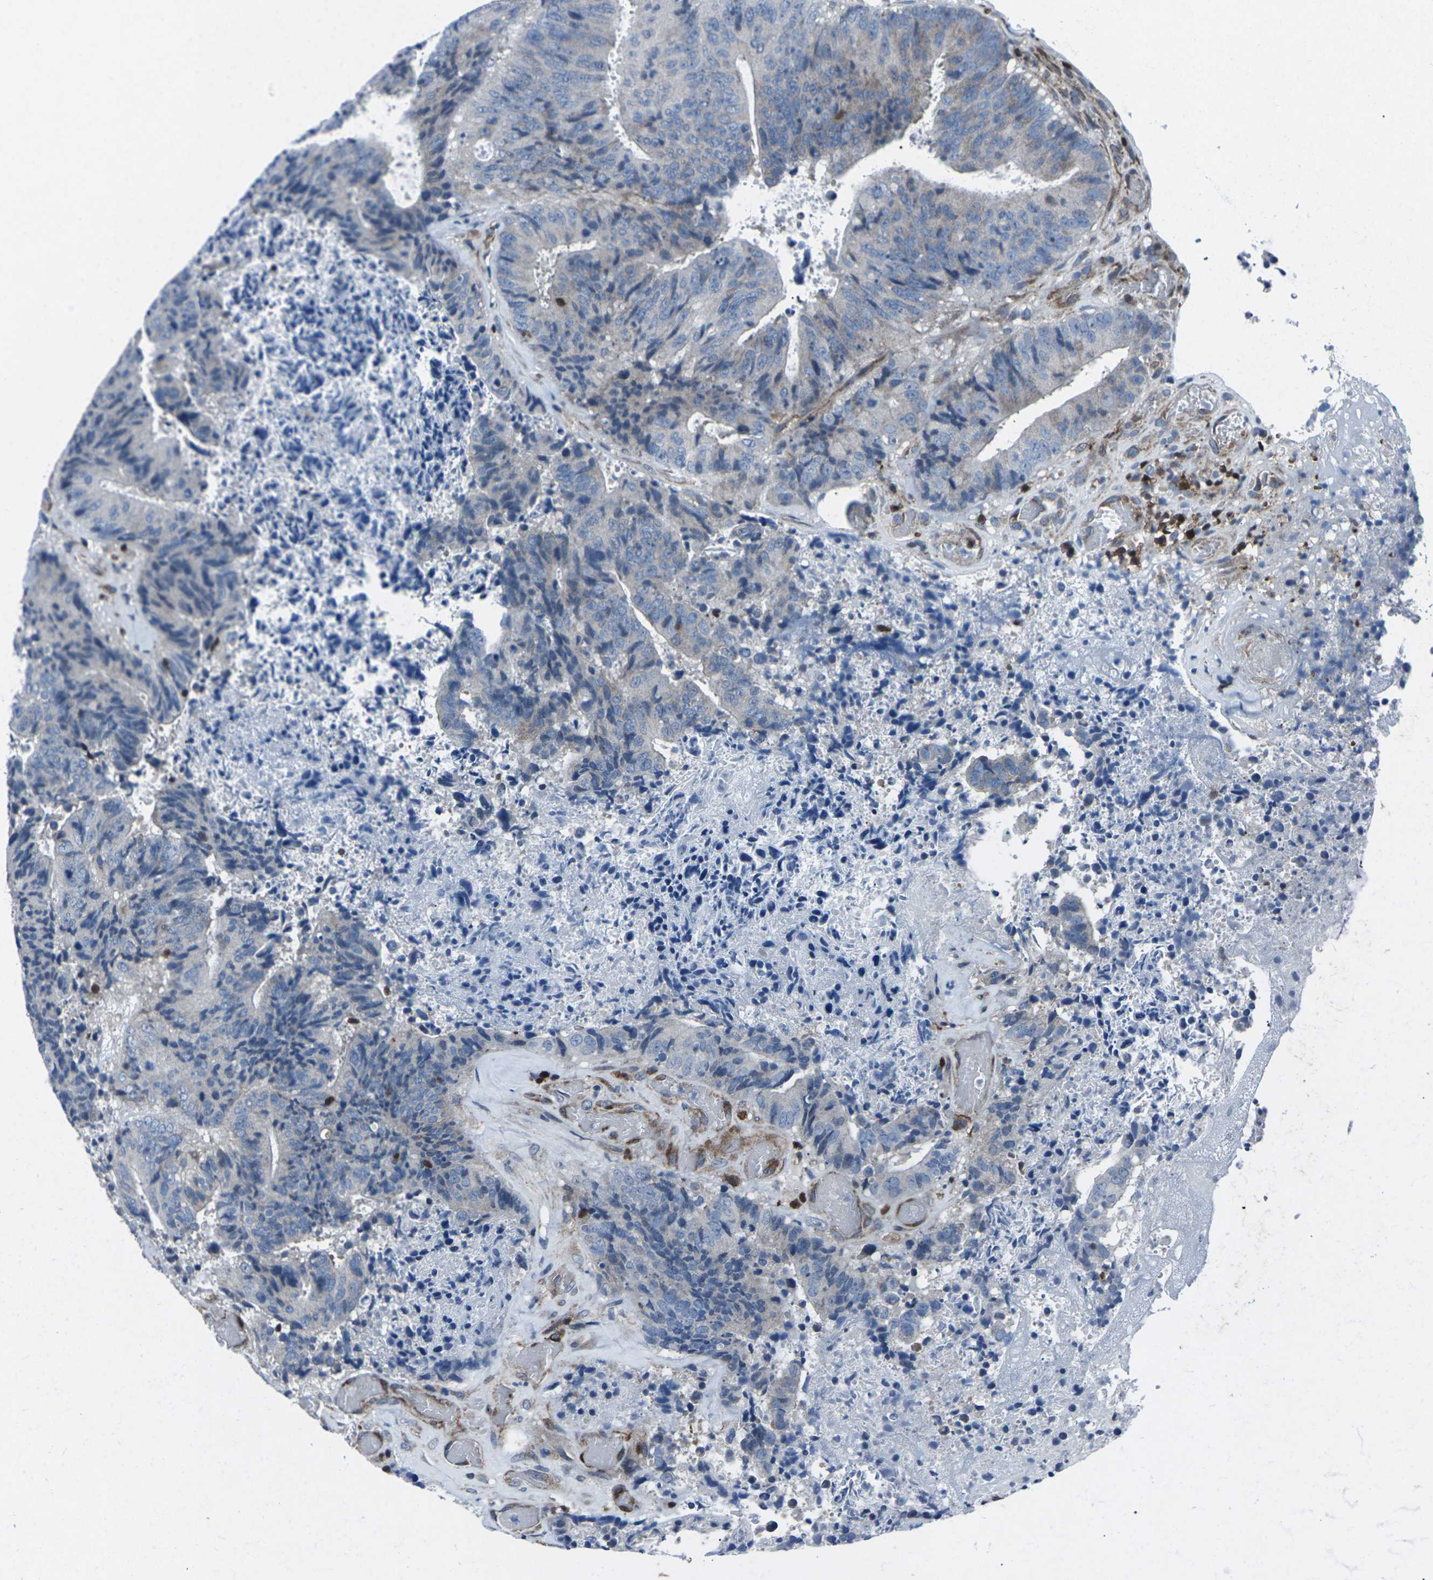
{"staining": {"intensity": "weak", "quantity": "<25%", "location": "cytoplasmic/membranous"}, "tissue": "colorectal cancer", "cell_type": "Tumor cells", "image_type": "cancer", "snomed": [{"axis": "morphology", "description": "Adenocarcinoma, NOS"}, {"axis": "topography", "description": "Rectum"}], "caption": "Tumor cells show no significant expression in colorectal cancer (adenocarcinoma).", "gene": "STAT4", "patient": {"sex": "male", "age": 72}}